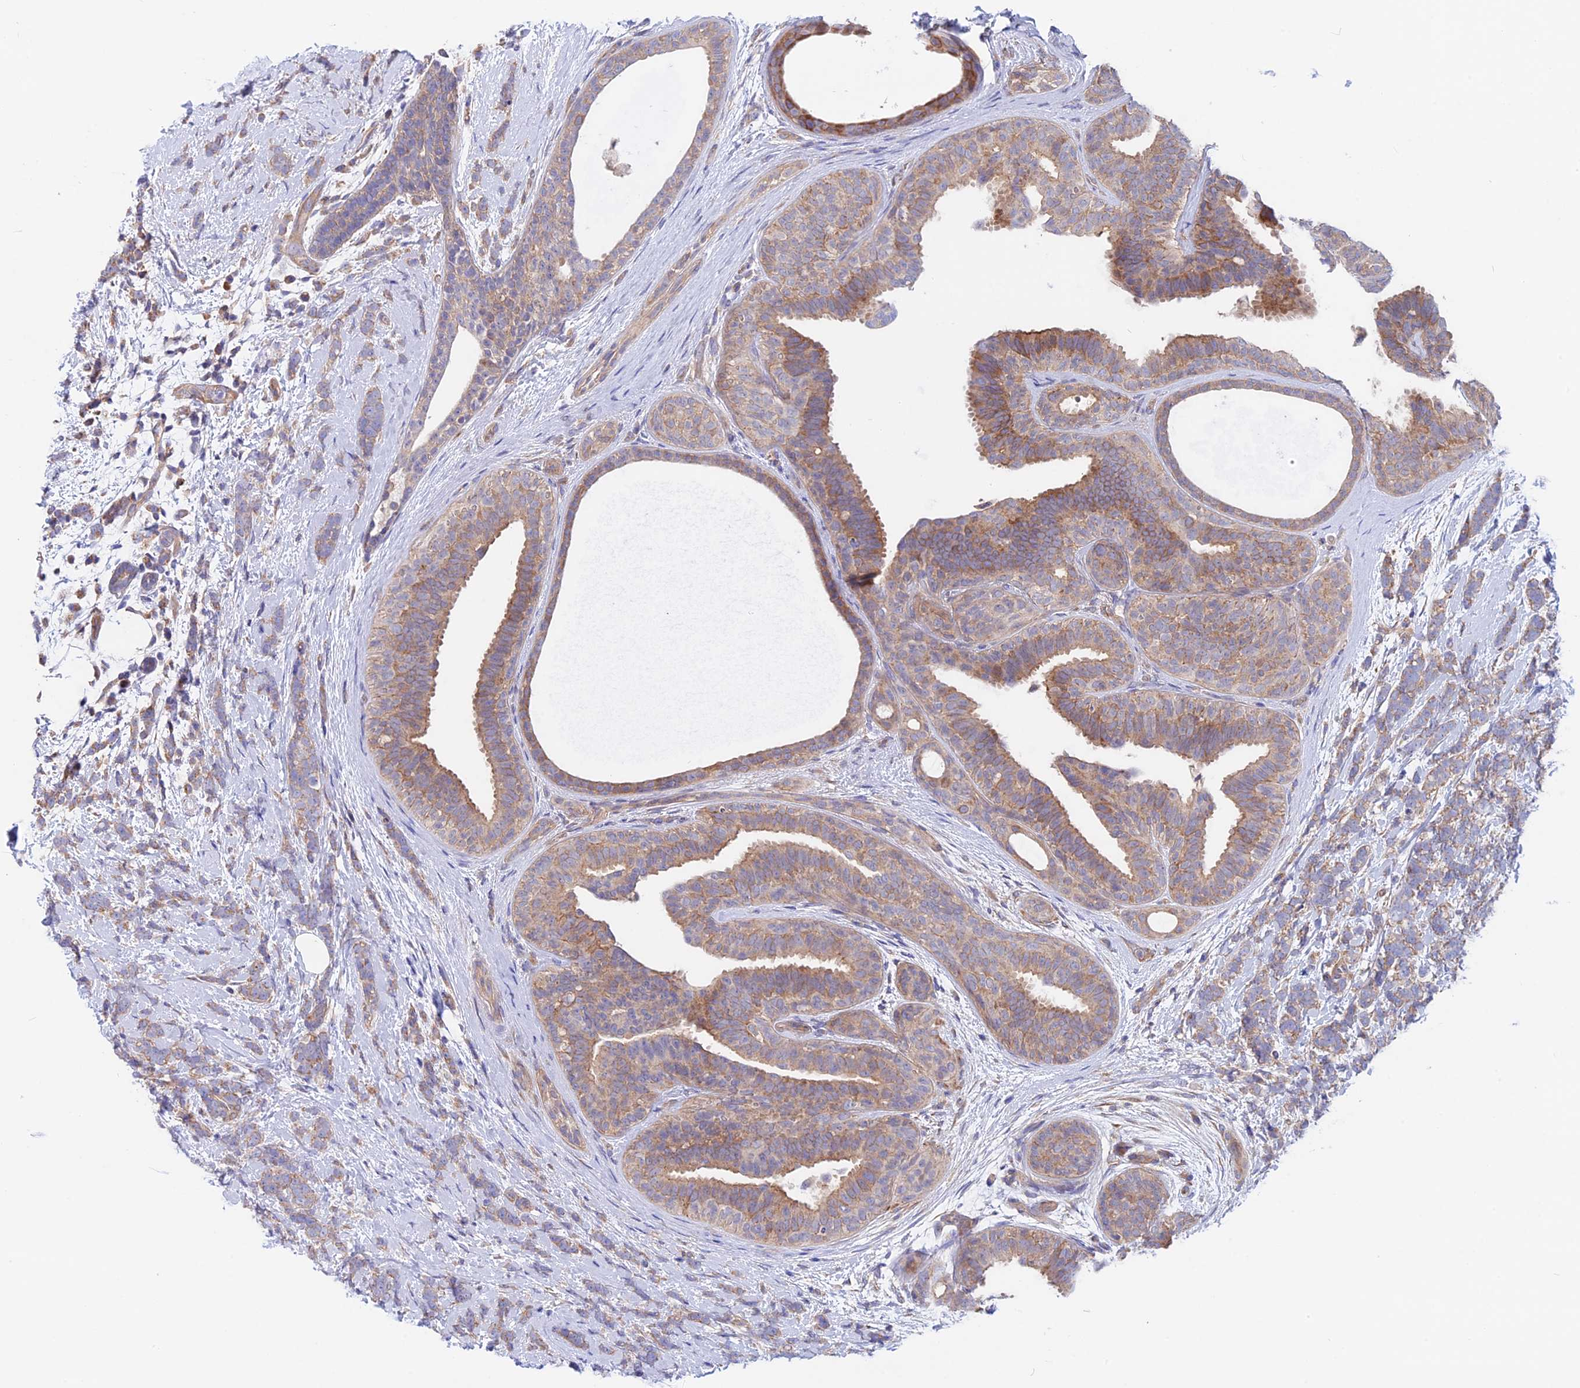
{"staining": {"intensity": "weak", "quantity": ">75%", "location": "cytoplasmic/membranous"}, "tissue": "breast cancer", "cell_type": "Tumor cells", "image_type": "cancer", "snomed": [{"axis": "morphology", "description": "Lobular carcinoma"}, {"axis": "topography", "description": "Breast"}], "caption": "Immunohistochemical staining of breast cancer reveals weak cytoplasmic/membranous protein positivity in about >75% of tumor cells.", "gene": "HYCC1", "patient": {"sex": "female", "age": 58}}